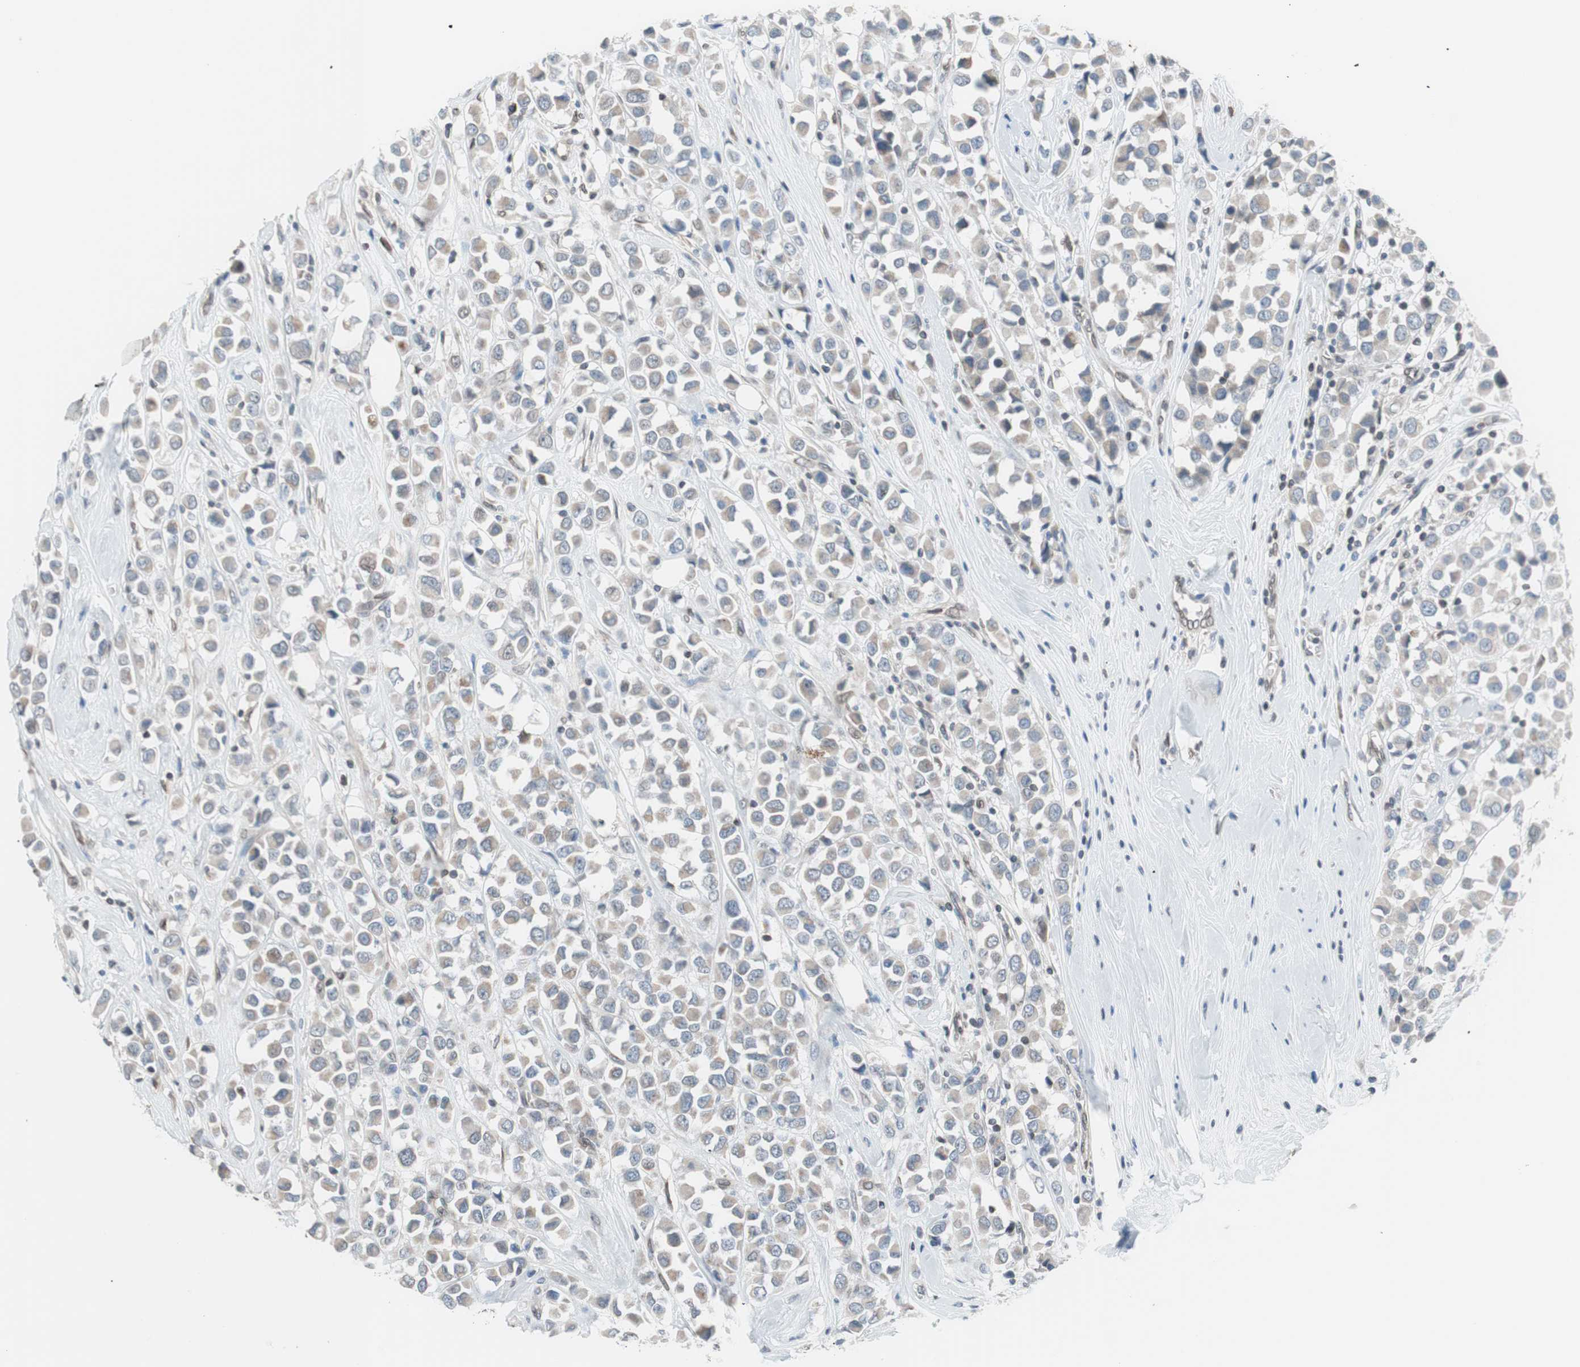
{"staining": {"intensity": "weak", "quantity": ">75%", "location": "cytoplasmic/membranous"}, "tissue": "breast cancer", "cell_type": "Tumor cells", "image_type": "cancer", "snomed": [{"axis": "morphology", "description": "Duct carcinoma"}, {"axis": "topography", "description": "Breast"}], "caption": "About >75% of tumor cells in breast cancer (invasive ductal carcinoma) reveal weak cytoplasmic/membranous protein expression as visualized by brown immunohistochemical staining.", "gene": "ARNT2", "patient": {"sex": "female", "age": 61}}